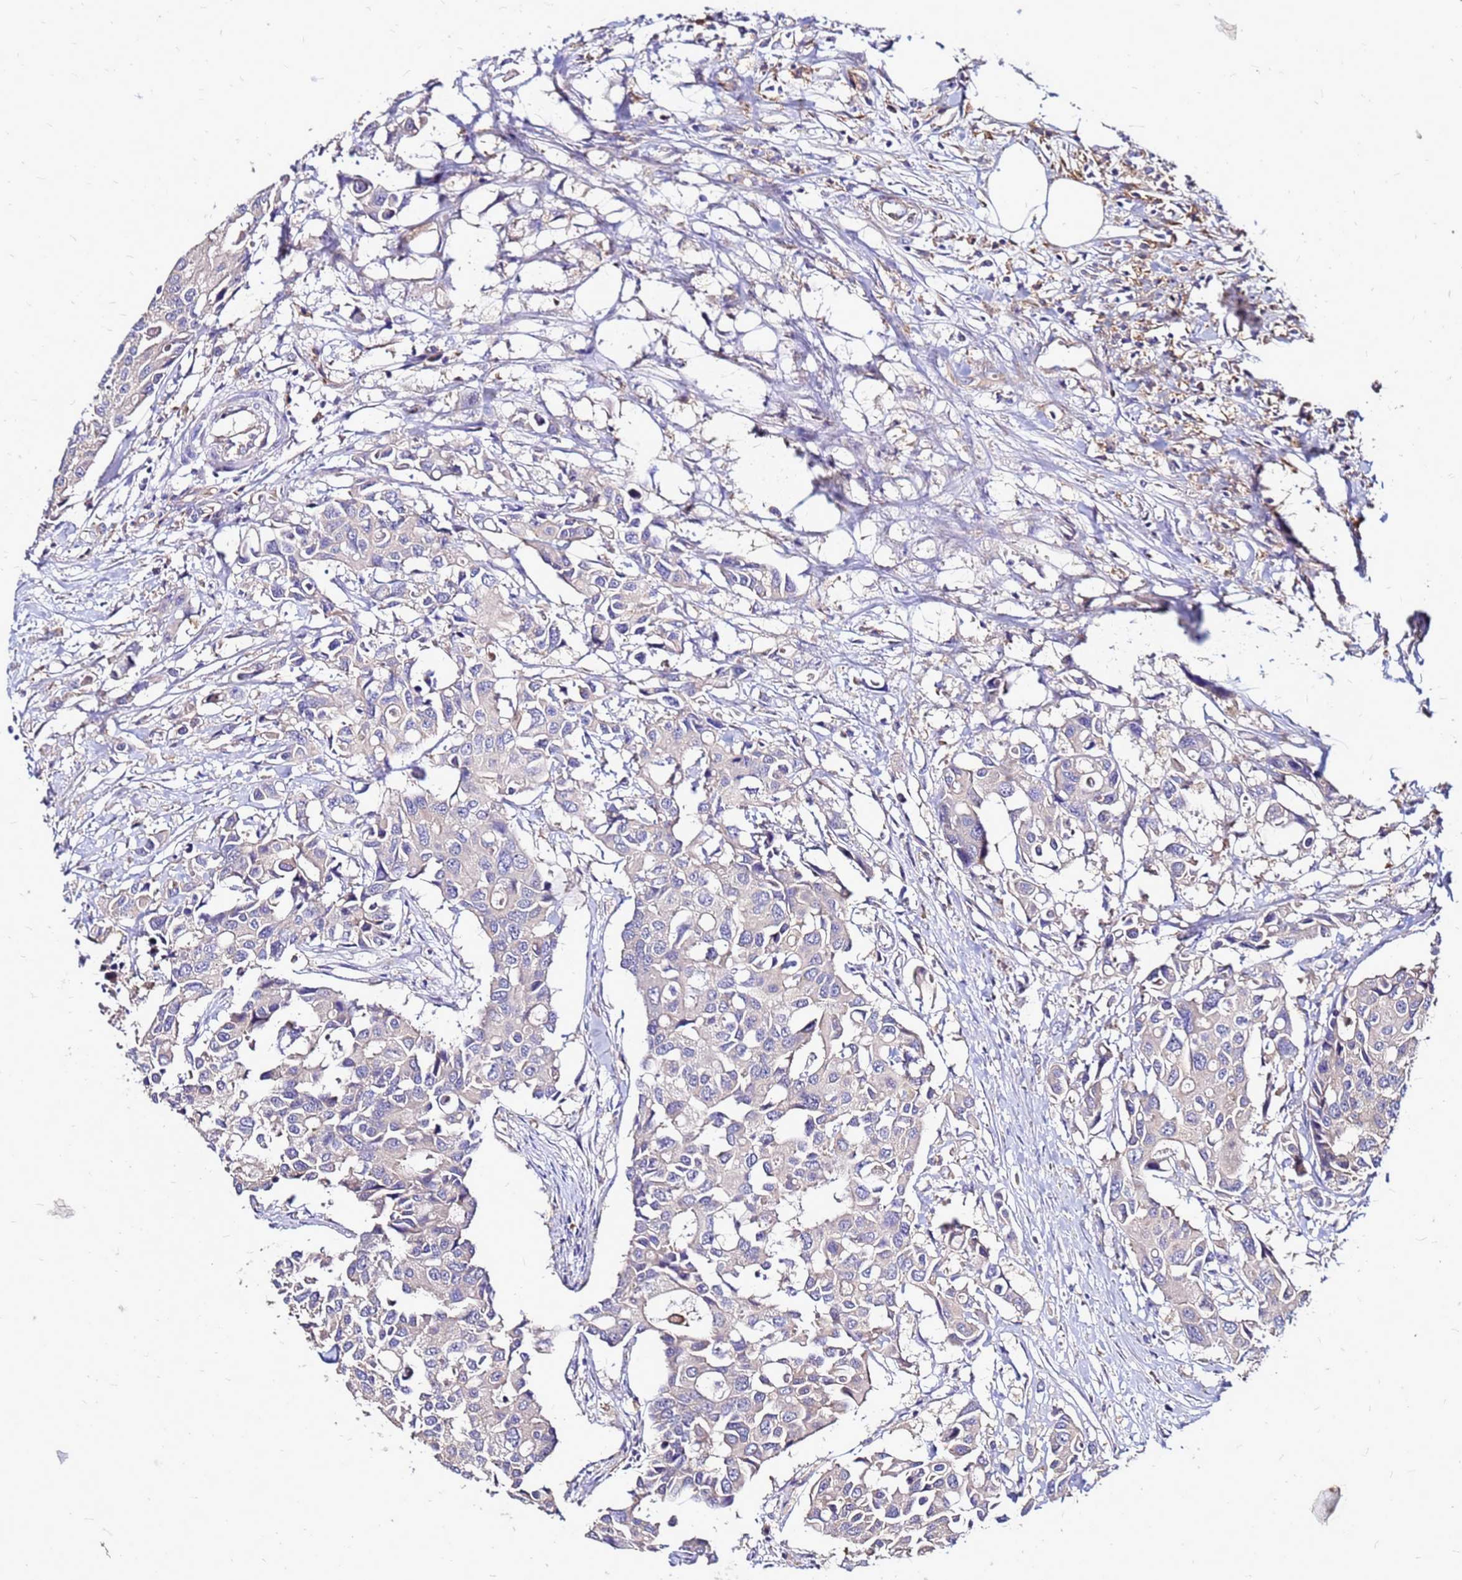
{"staining": {"intensity": "negative", "quantity": "none", "location": "none"}, "tissue": "colorectal cancer", "cell_type": "Tumor cells", "image_type": "cancer", "snomed": [{"axis": "morphology", "description": "Adenocarcinoma, NOS"}, {"axis": "topography", "description": "Colon"}], "caption": "This is an immunohistochemistry histopathology image of colorectal adenocarcinoma. There is no expression in tumor cells.", "gene": "ARHGEF5", "patient": {"sex": "male", "age": 77}}